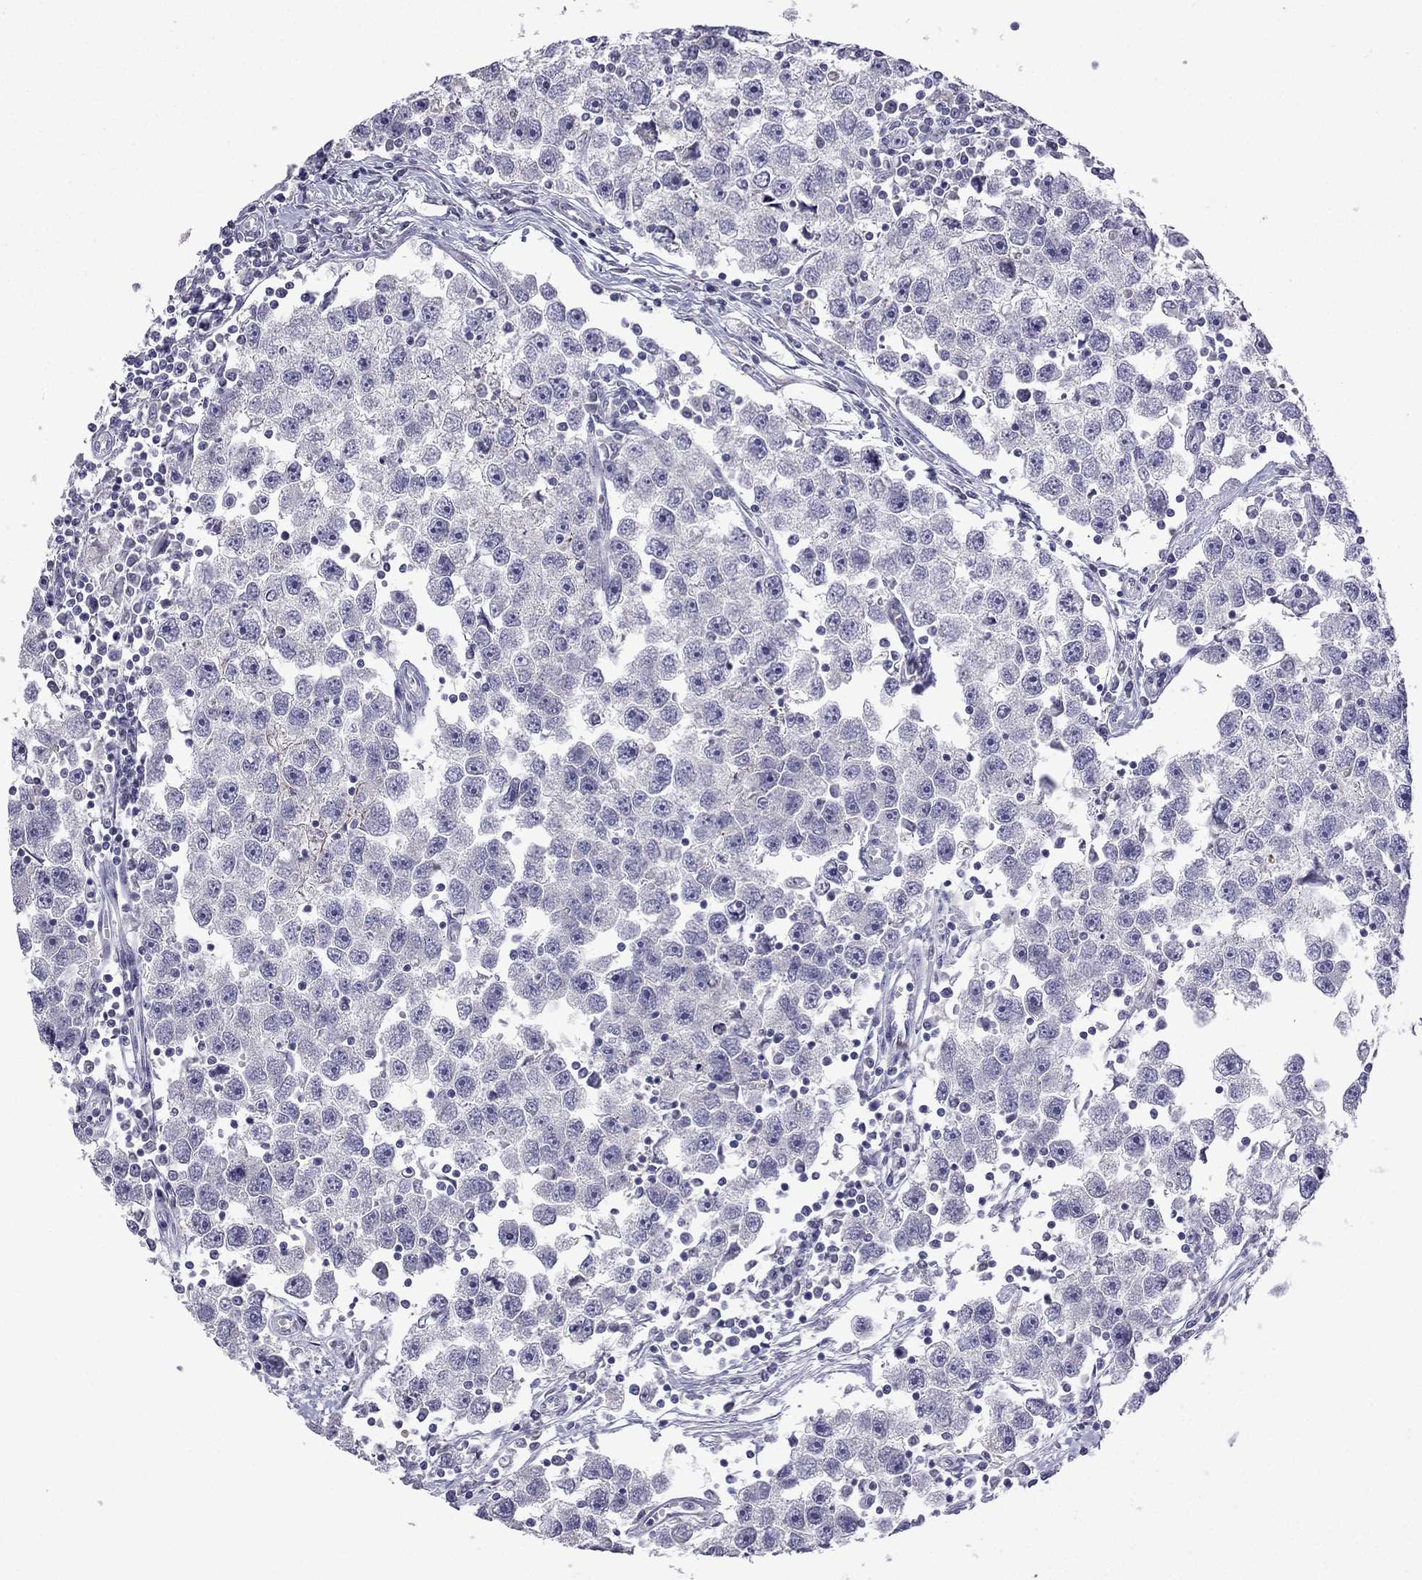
{"staining": {"intensity": "negative", "quantity": "none", "location": "none"}, "tissue": "testis cancer", "cell_type": "Tumor cells", "image_type": "cancer", "snomed": [{"axis": "morphology", "description": "Seminoma, NOS"}, {"axis": "topography", "description": "Testis"}], "caption": "Testis seminoma was stained to show a protein in brown. There is no significant staining in tumor cells.", "gene": "CFAP70", "patient": {"sex": "male", "age": 30}}